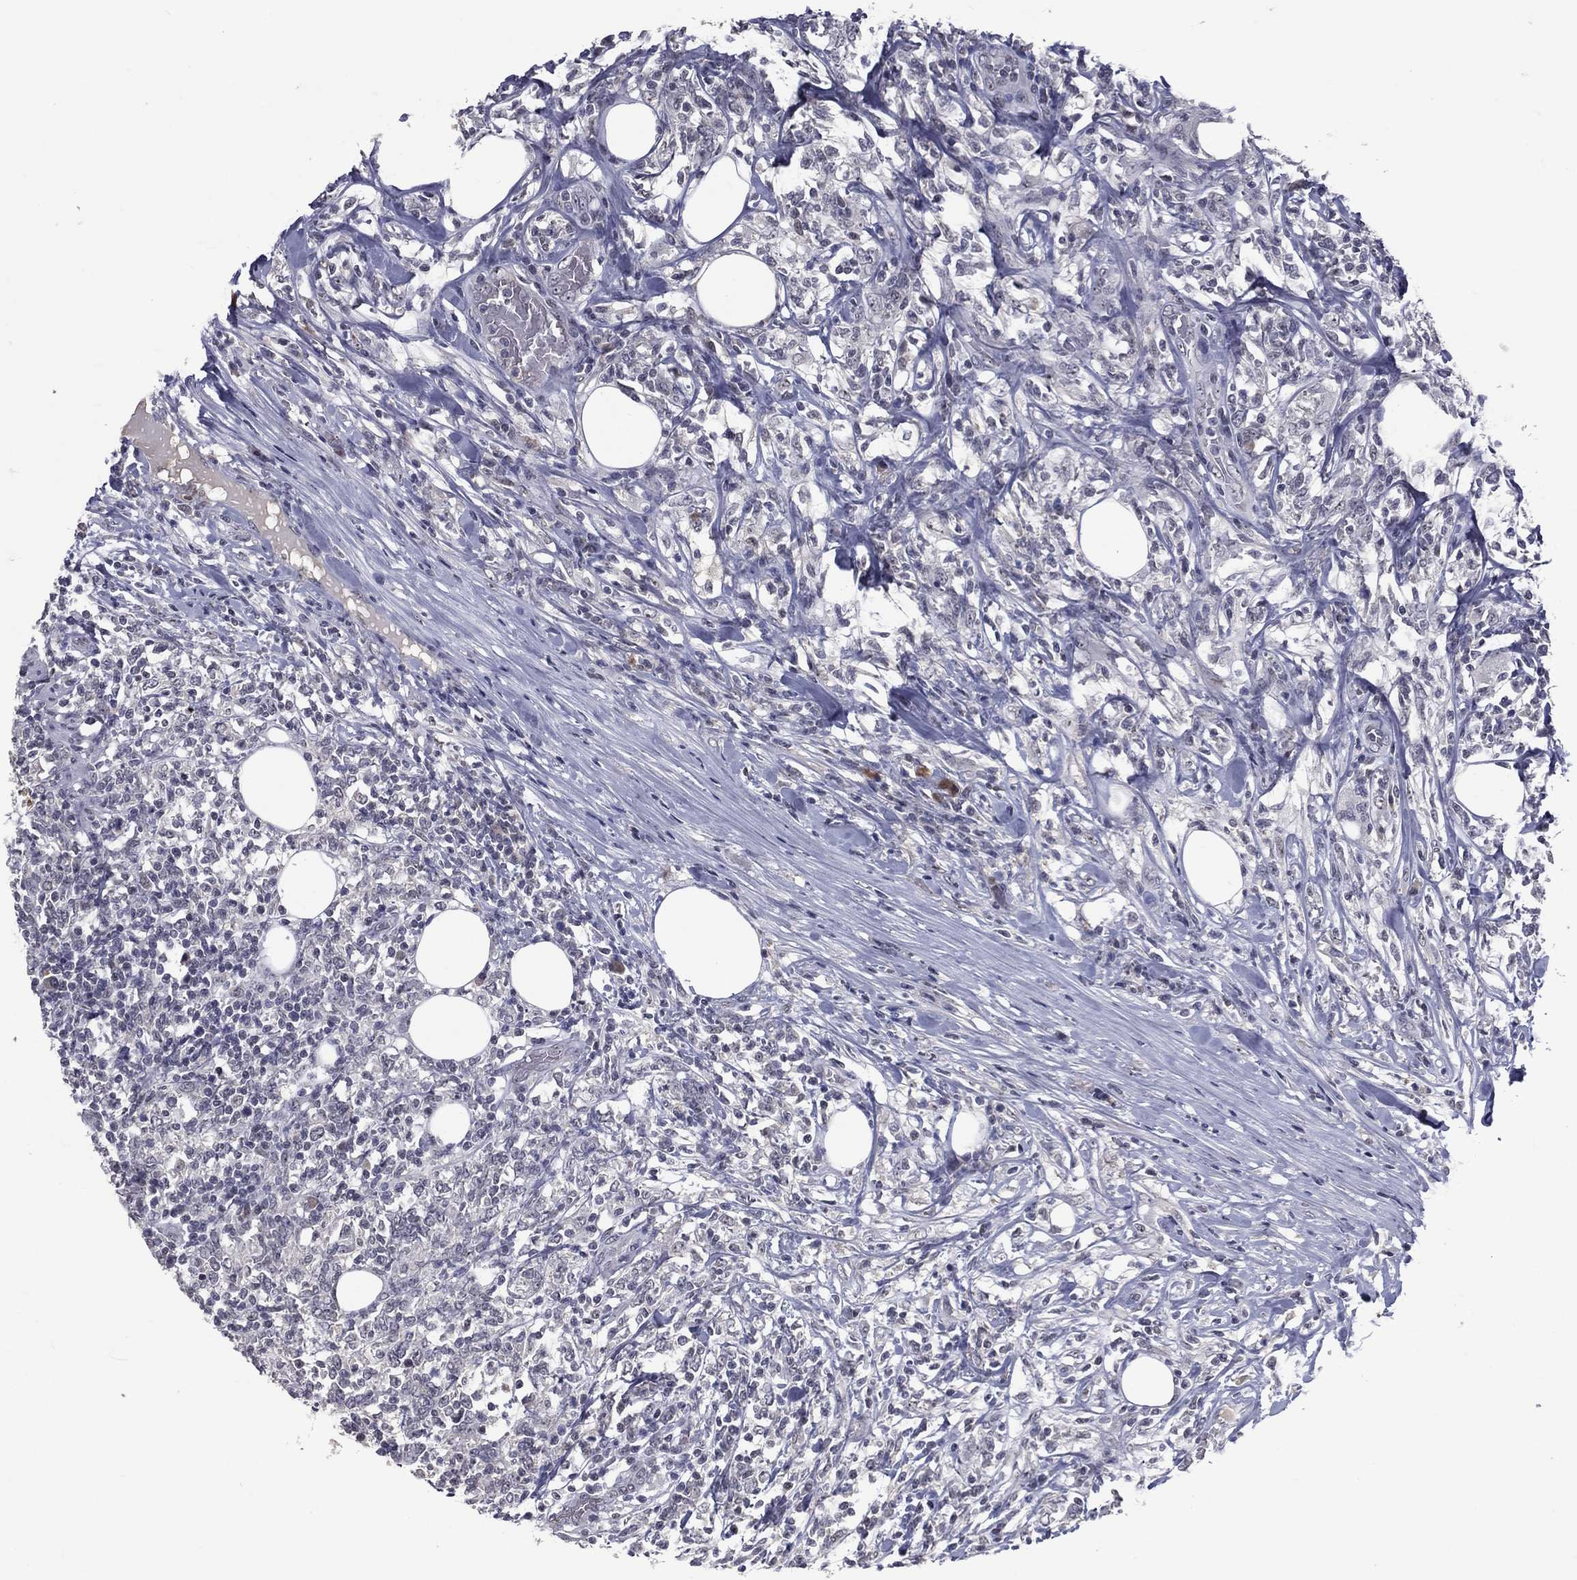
{"staining": {"intensity": "negative", "quantity": "none", "location": "none"}, "tissue": "lymphoma", "cell_type": "Tumor cells", "image_type": "cancer", "snomed": [{"axis": "morphology", "description": "Malignant lymphoma, non-Hodgkin's type, High grade"}, {"axis": "topography", "description": "Lymph node"}], "caption": "Tumor cells show no significant positivity in malignant lymphoma, non-Hodgkin's type (high-grade).", "gene": "DSG4", "patient": {"sex": "female", "age": 84}}